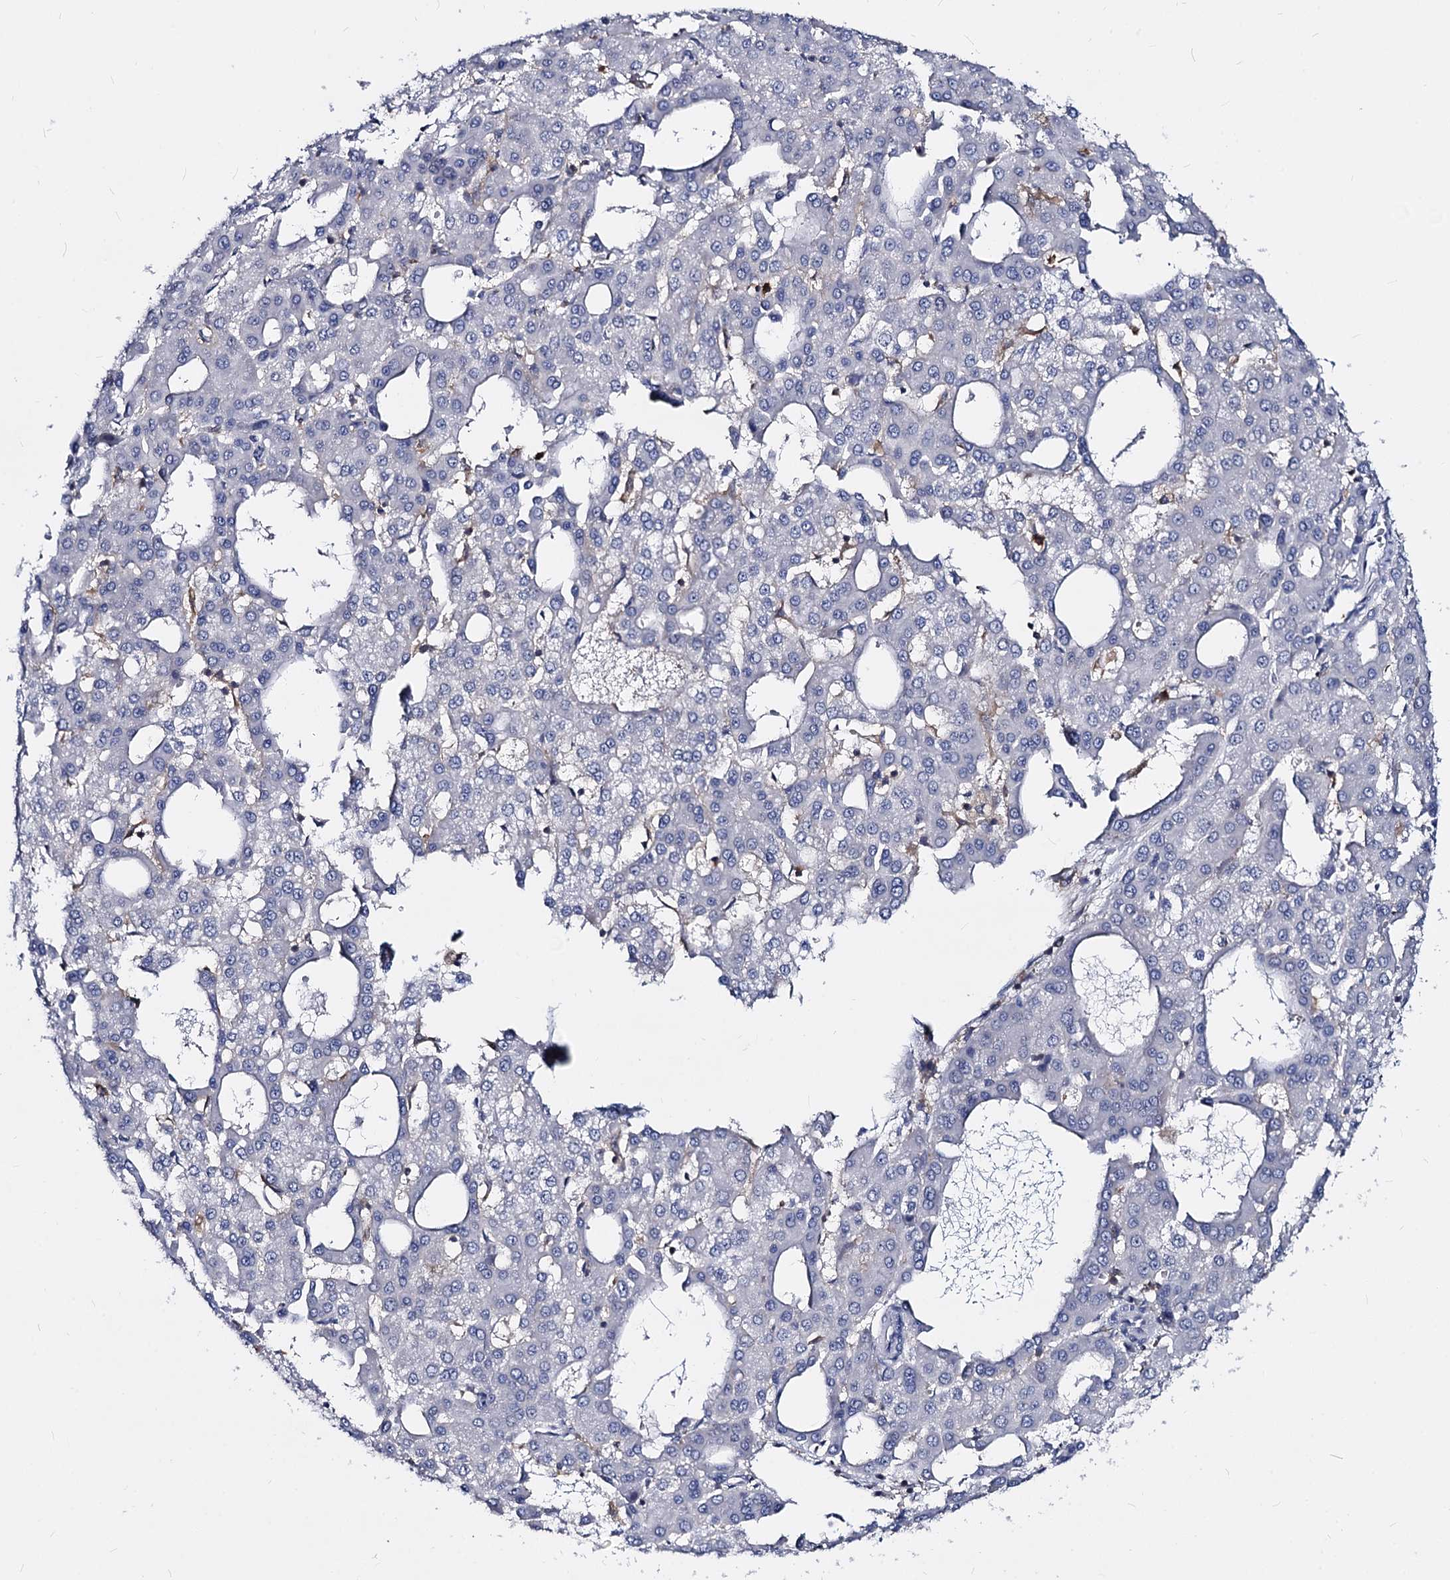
{"staining": {"intensity": "negative", "quantity": "none", "location": "none"}, "tissue": "liver cancer", "cell_type": "Tumor cells", "image_type": "cancer", "snomed": [{"axis": "morphology", "description": "Carcinoma, Hepatocellular, NOS"}, {"axis": "topography", "description": "Liver"}], "caption": "Tumor cells show no significant expression in liver hepatocellular carcinoma. The staining is performed using DAB brown chromogen with nuclei counter-stained in using hematoxylin.", "gene": "RHOG", "patient": {"sex": "male", "age": 47}}